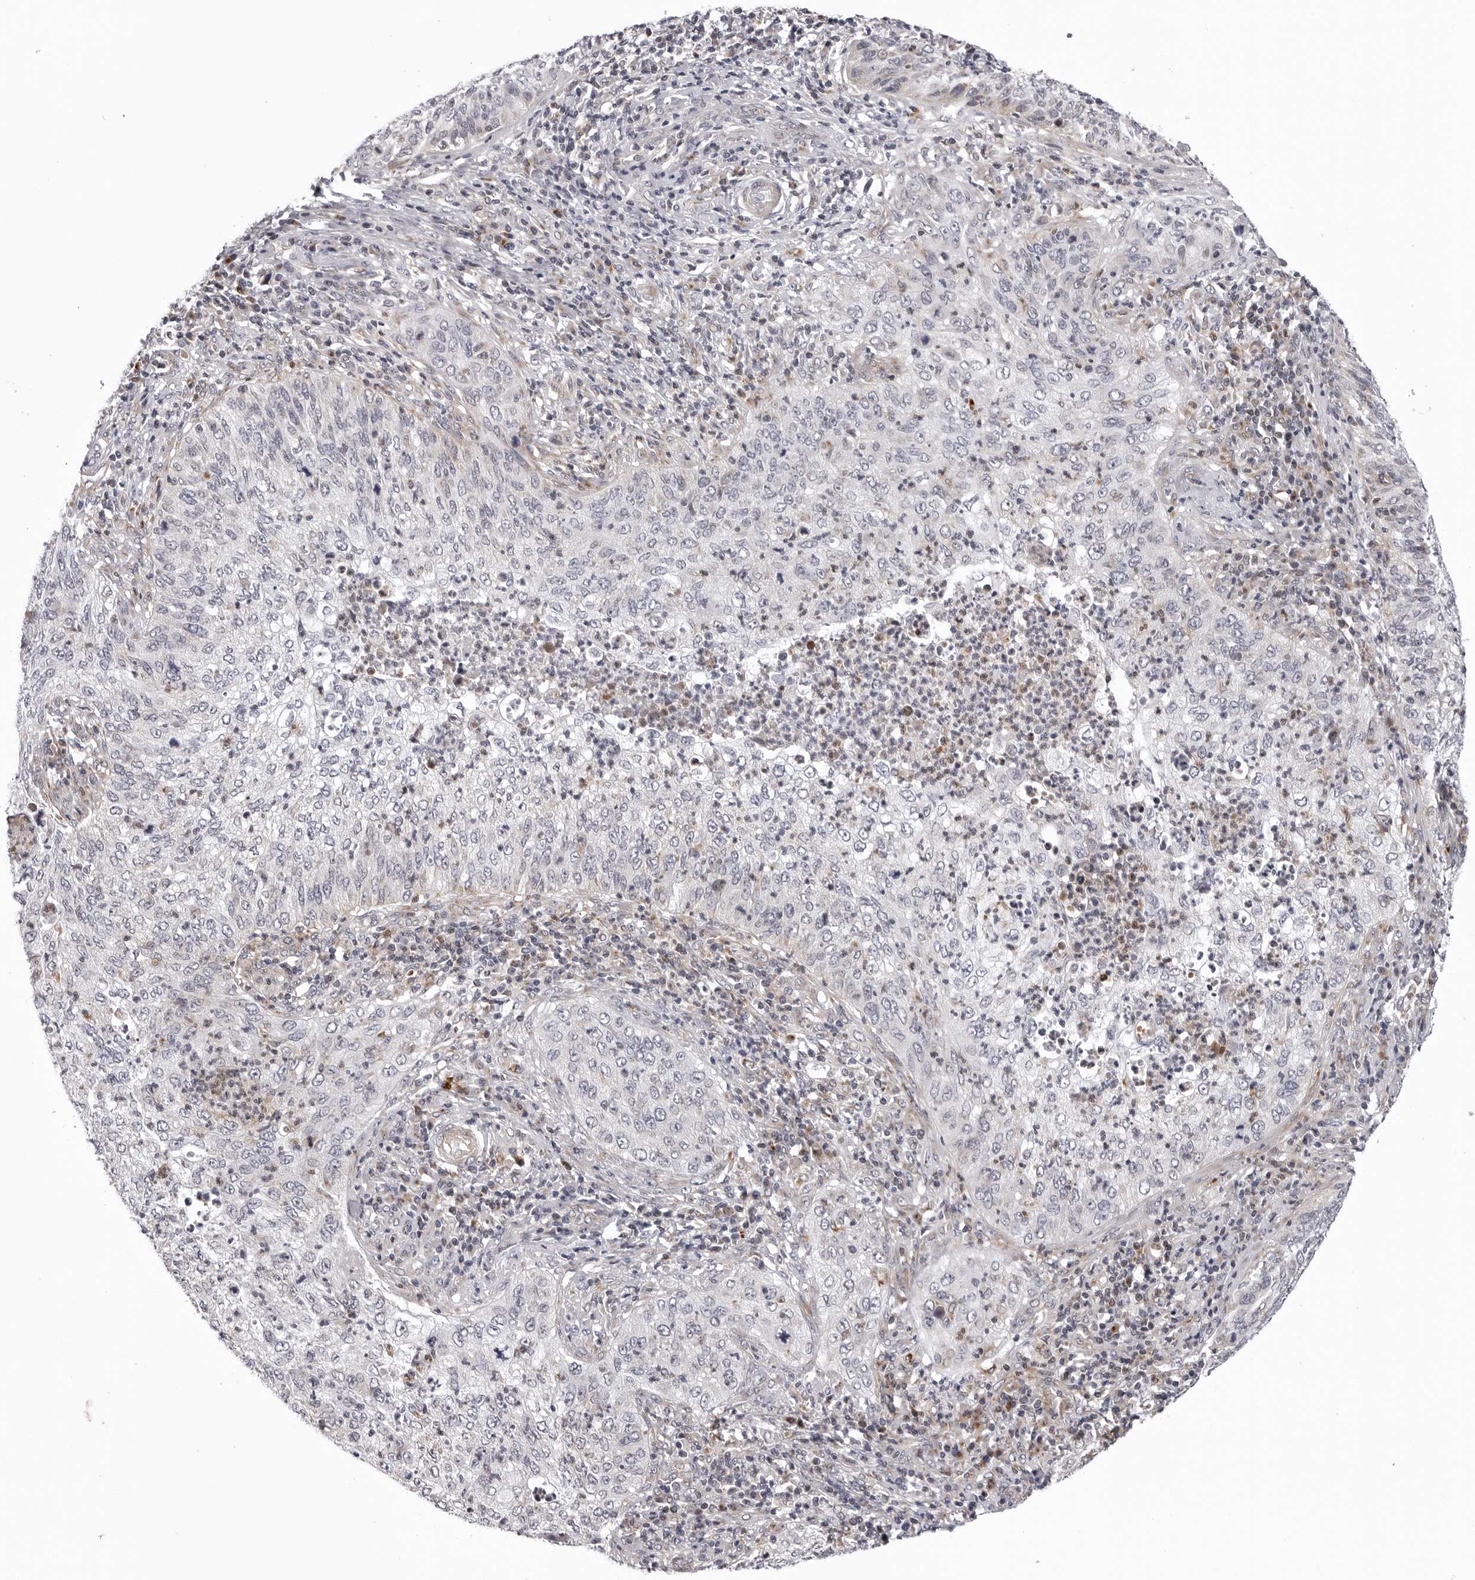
{"staining": {"intensity": "negative", "quantity": "none", "location": "none"}, "tissue": "cervical cancer", "cell_type": "Tumor cells", "image_type": "cancer", "snomed": [{"axis": "morphology", "description": "Squamous cell carcinoma, NOS"}, {"axis": "topography", "description": "Cervix"}], "caption": "Tumor cells show no significant positivity in cervical cancer (squamous cell carcinoma). (Stains: DAB (3,3'-diaminobenzidine) IHC with hematoxylin counter stain, Microscopy: brightfield microscopy at high magnification).", "gene": "CDK20", "patient": {"sex": "female", "age": 30}}